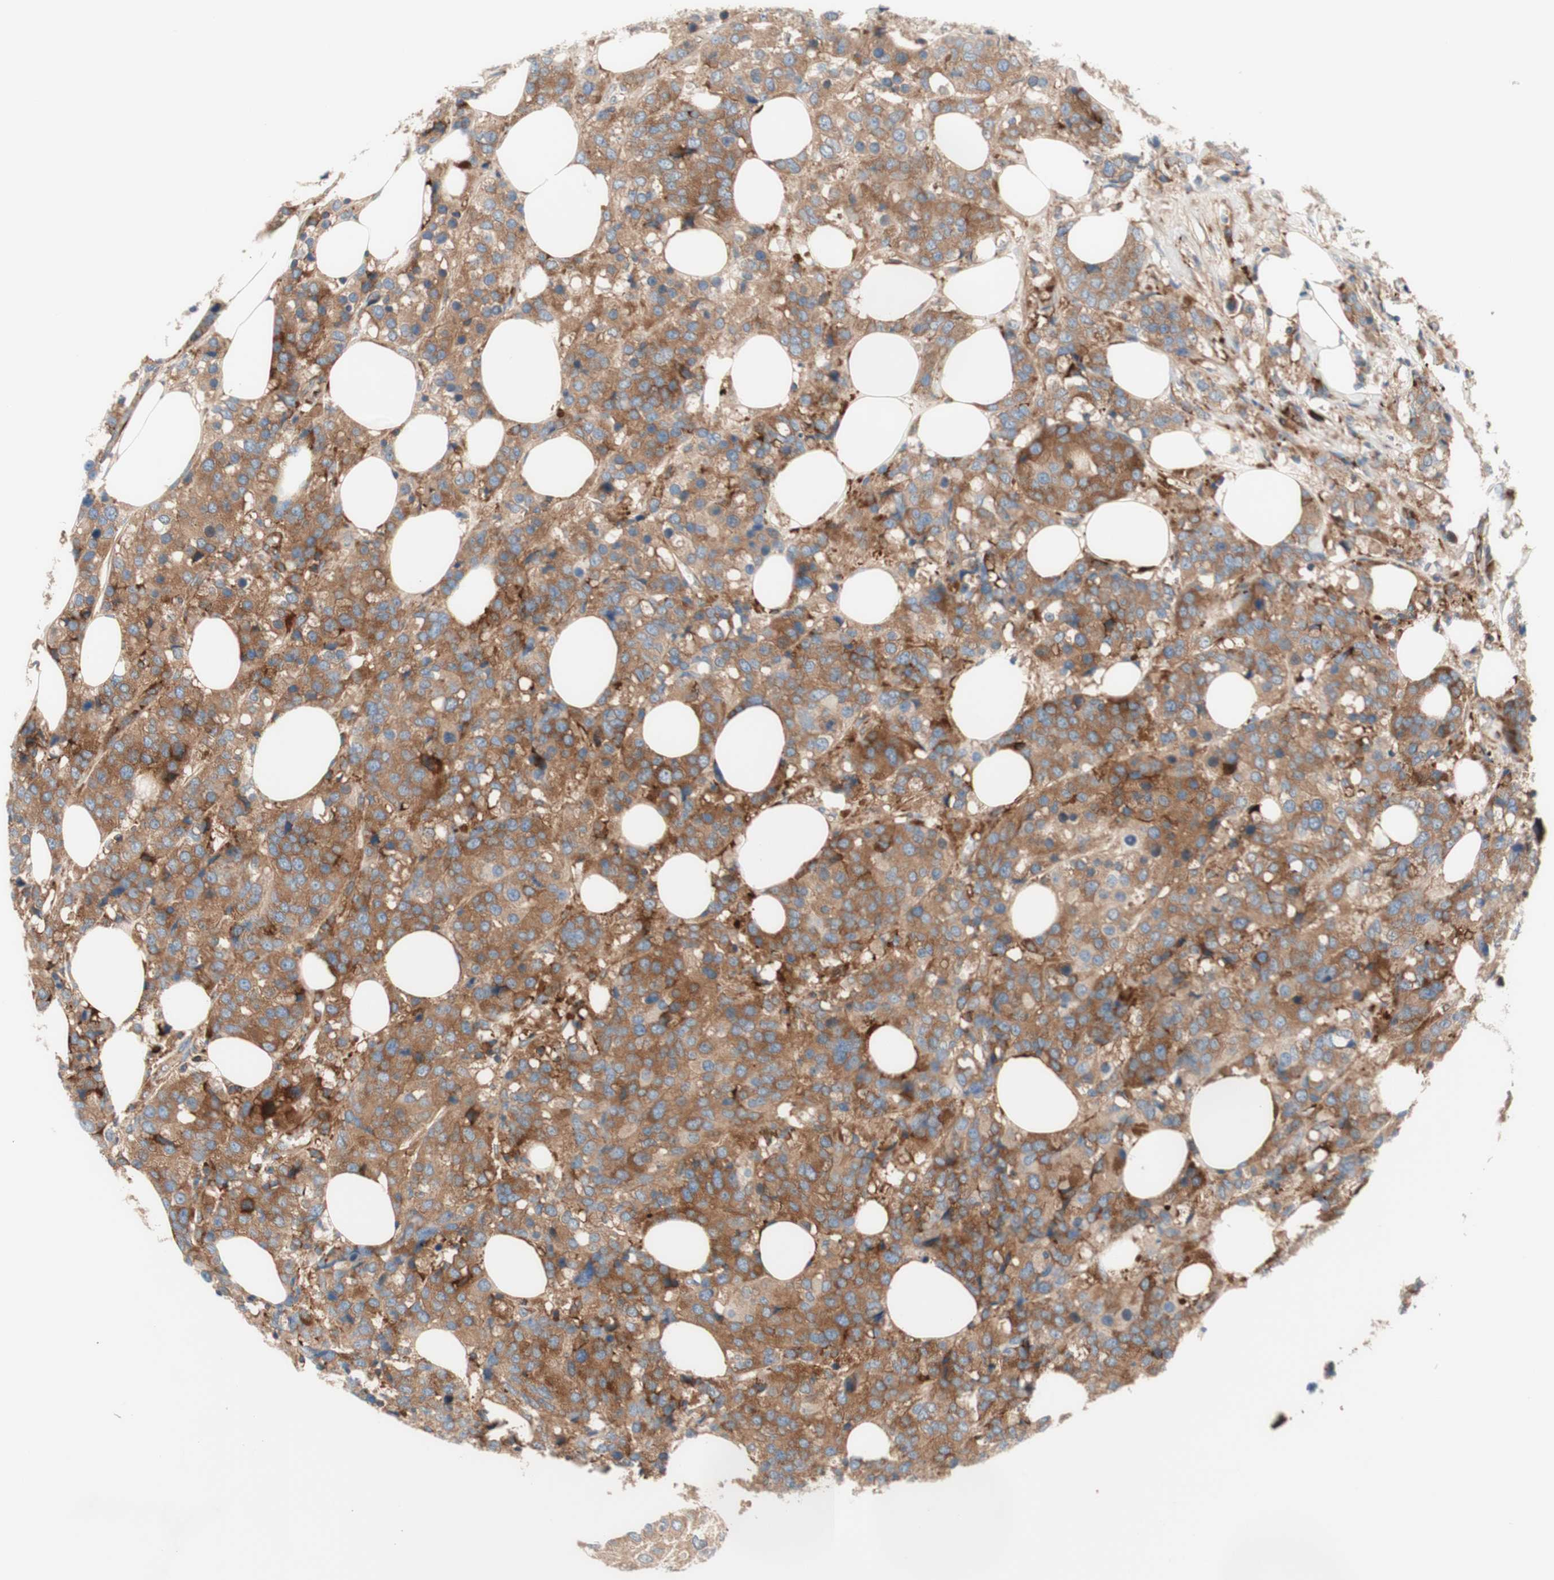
{"staining": {"intensity": "moderate", "quantity": ">75%", "location": "cytoplasmic/membranous"}, "tissue": "breast cancer", "cell_type": "Tumor cells", "image_type": "cancer", "snomed": [{"axis": "morphology", "description": "Lobular carcinoma"}, {"axis": "topography", "description": "Breast"}], "caption": "This image exhibits immunohistochemistry (IHC) staining of human lobular carcinoma (breast), with medium moderate cytoplasmic/membranous positivity in approximately >75% of tumor cells.", "gene": "CCN4", "patient": {"sex": "female", "age": 59}}